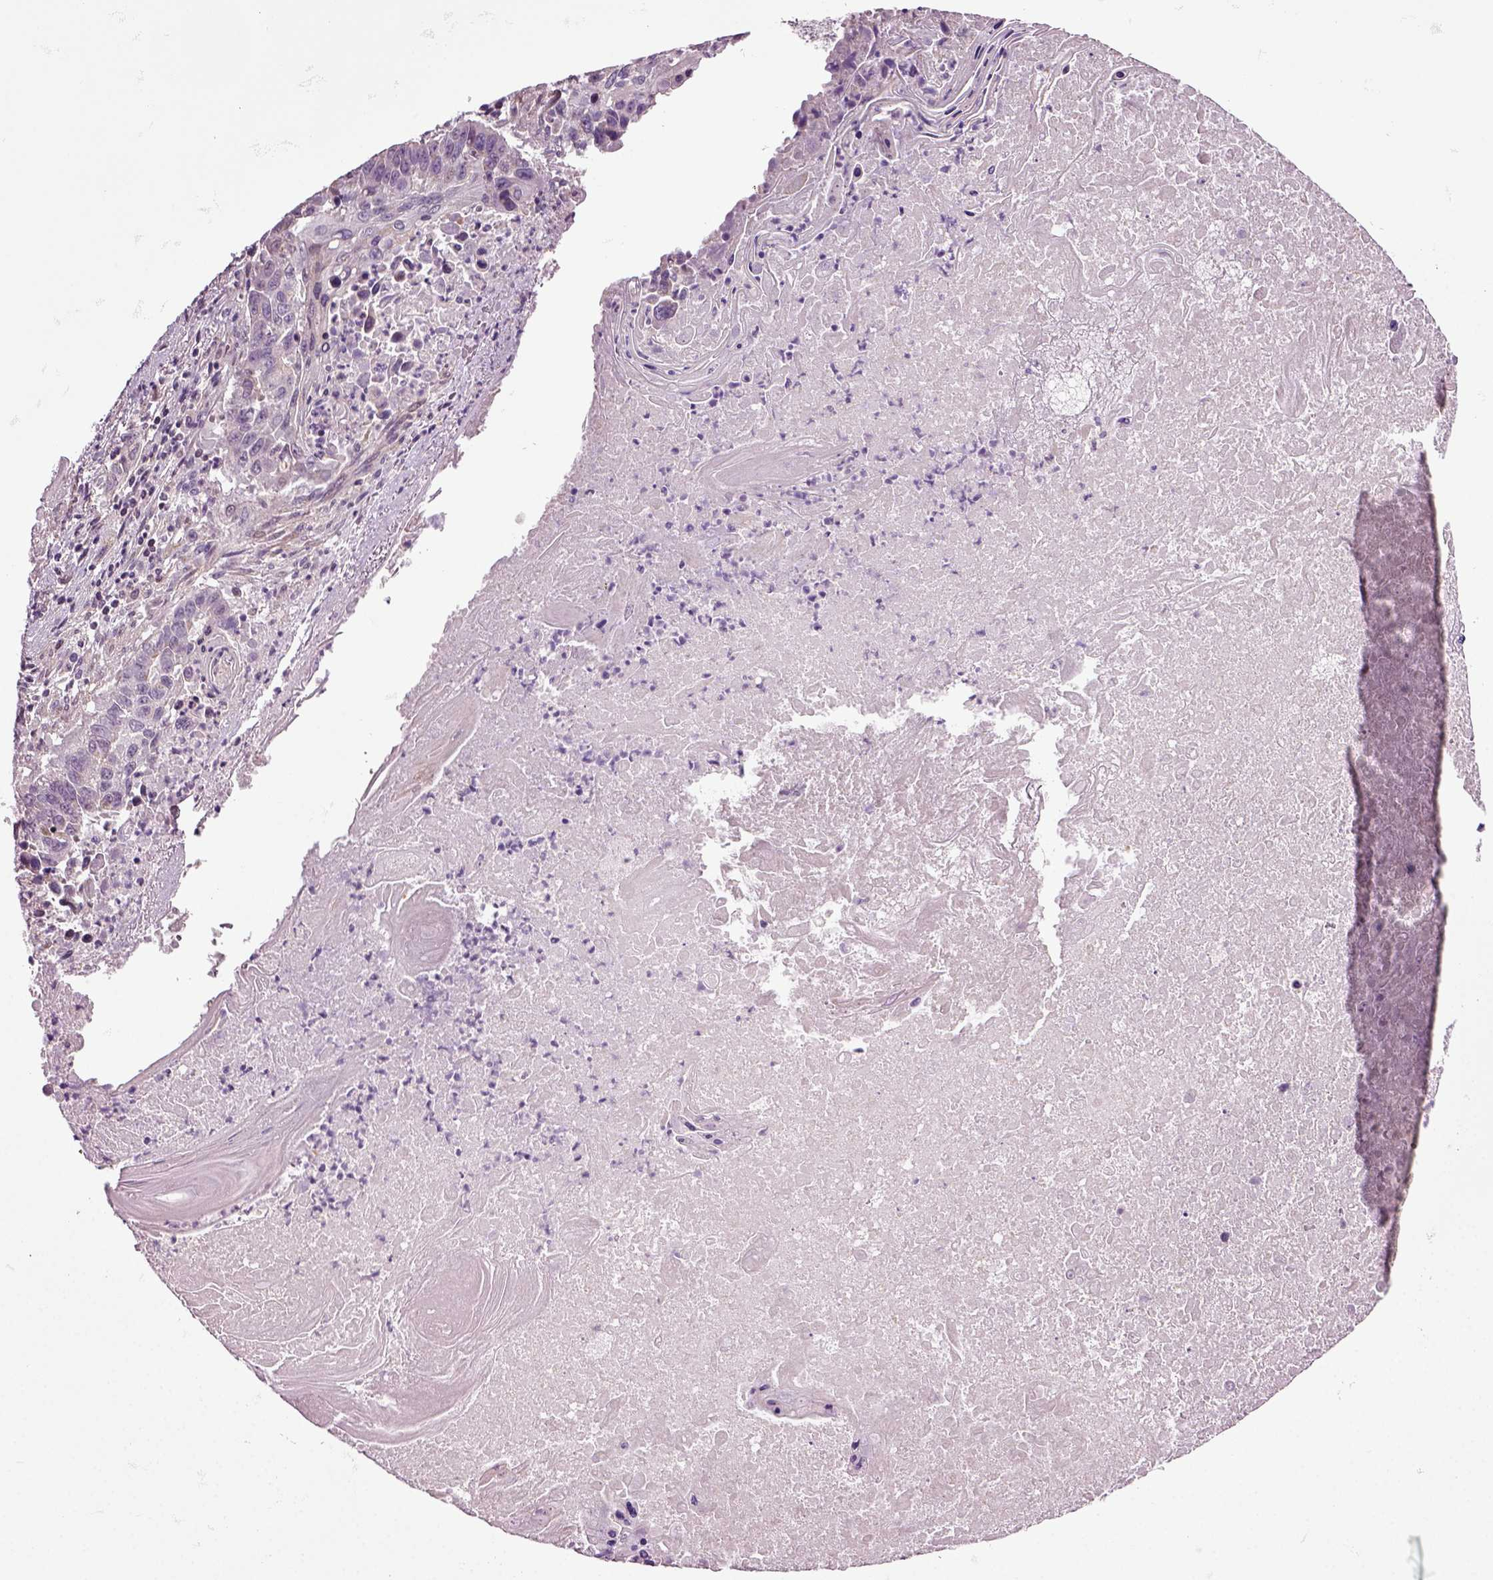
{"staining": {"intensity": "negative", "quantity": "none", "location": "none"}, "tissue": "lung cancer", "cell_type": "Tumor cells", "image_type": "cancer", "snomed": [{"axis": "morphology", "description": "Squamous cell carcinoma, NOS"}, {"axis": "topography", "description": "Lung"}], "caption": "High magnification brightfield microscopy of squamous cell carcinoma (lung) stained with DAB (brown) and counterstained with hematoxylin (blue): tumor cells show no significant positivity. (DAB IHC, high magnification).", "gene": "HAGHL", "patient": {"sex": "male", "age": 73}}